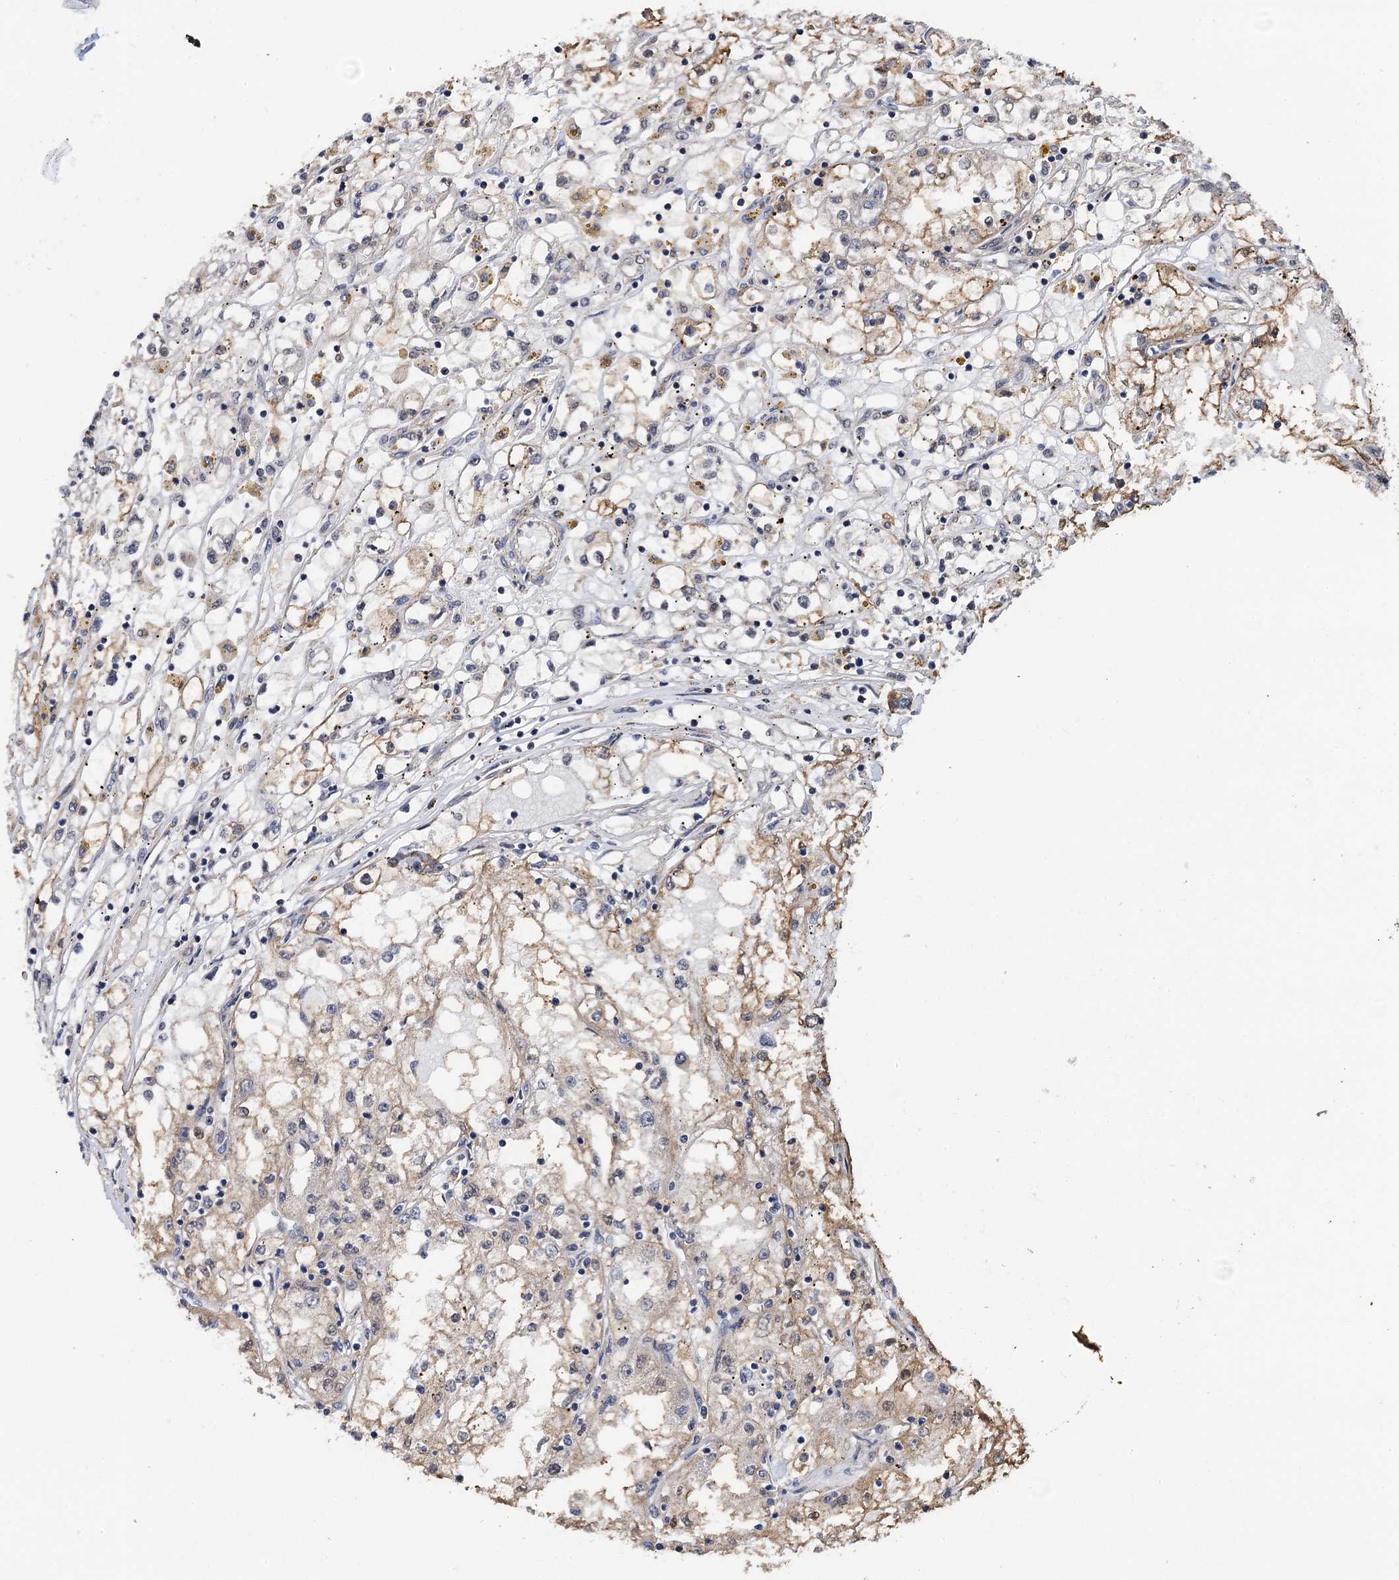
{"staining": {"intensity": "weak", "quantity": ">75%", "location": "cytoplasmic/membranous"}, "tissue": "renal cancer", "cell_type": "Tumor cells", "image_type": "cancer", "snomed": [{"axis": "morphology", "description": "Adenocarcinoma, NOS"}, {"axis": "topography", "description": "Kidney"}], "caption": "Brown immunohistochemical staining in human renal adenocarcinoma reveals weak cytoplasmic/membranous positivity in approximately >75% of tumor cells. (DAB (3,3'-diaminobenzidine) = brown stain, brightfield microscopy at high magnification).", "gene": "PTCD3", "patient": {"sex": "male", "age": 56}}